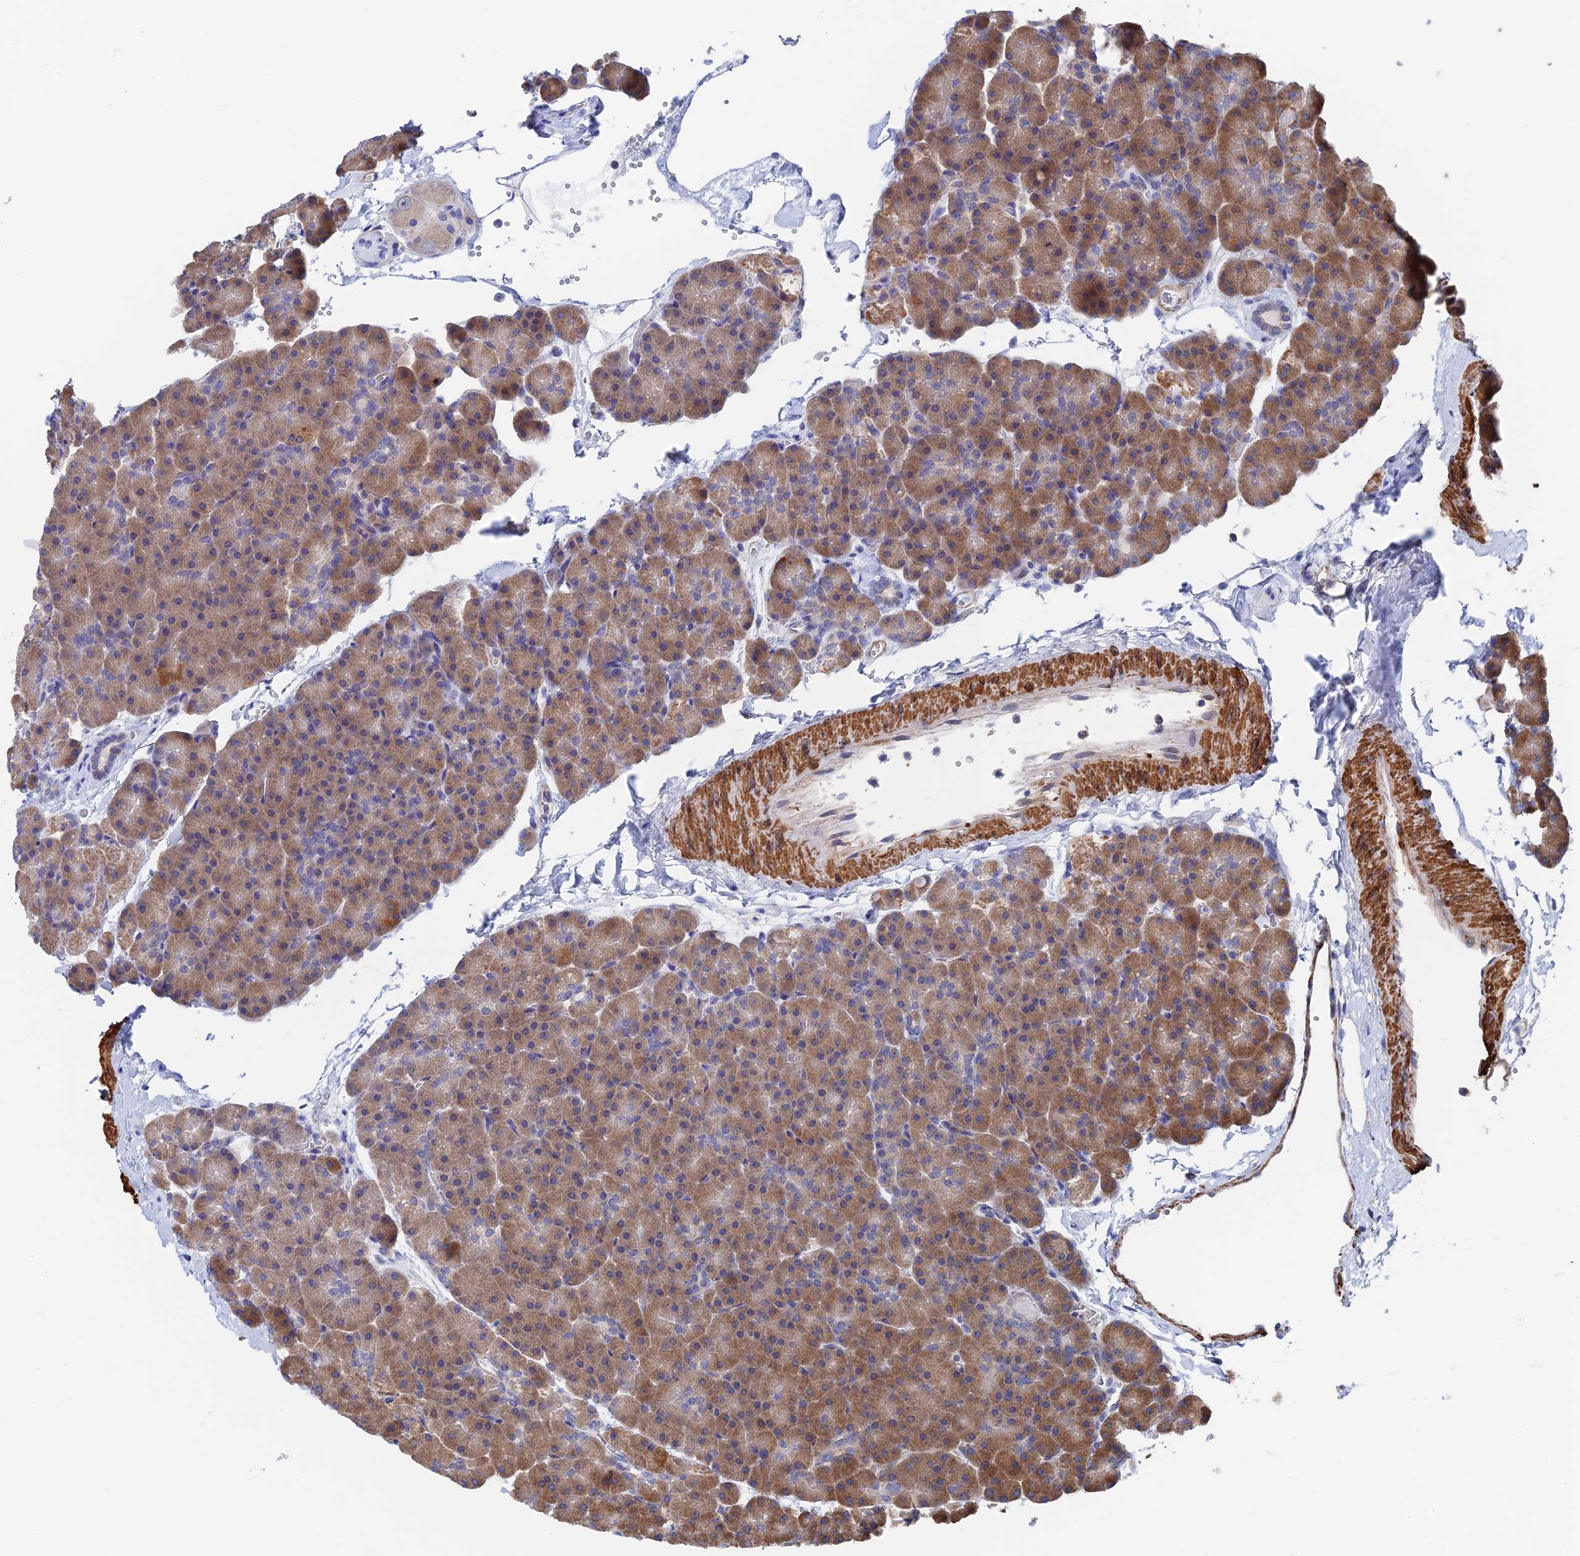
{"staining": {"intensity": "strong", "quantity": ">75%", "location": "cytoplasmic/membranous"}, "tissue": "pancreas", "cell_type": "Exocrine glandular cells", "image_type": "normal", "snomed": [{"axis": "morphology", "description": "Normal tissue, NOS"}, {"axis": "topography", "description": "Pancreas"}], "caption": "Protein expression analysis of benign human pancreas reveals strong cytoplasmic/membranous positivity in about >75% of exocrine glandular cells. Nuclei are stained in blue.", "gene": "ZNF320", "patient": {"sex": "male", "age": 36}}